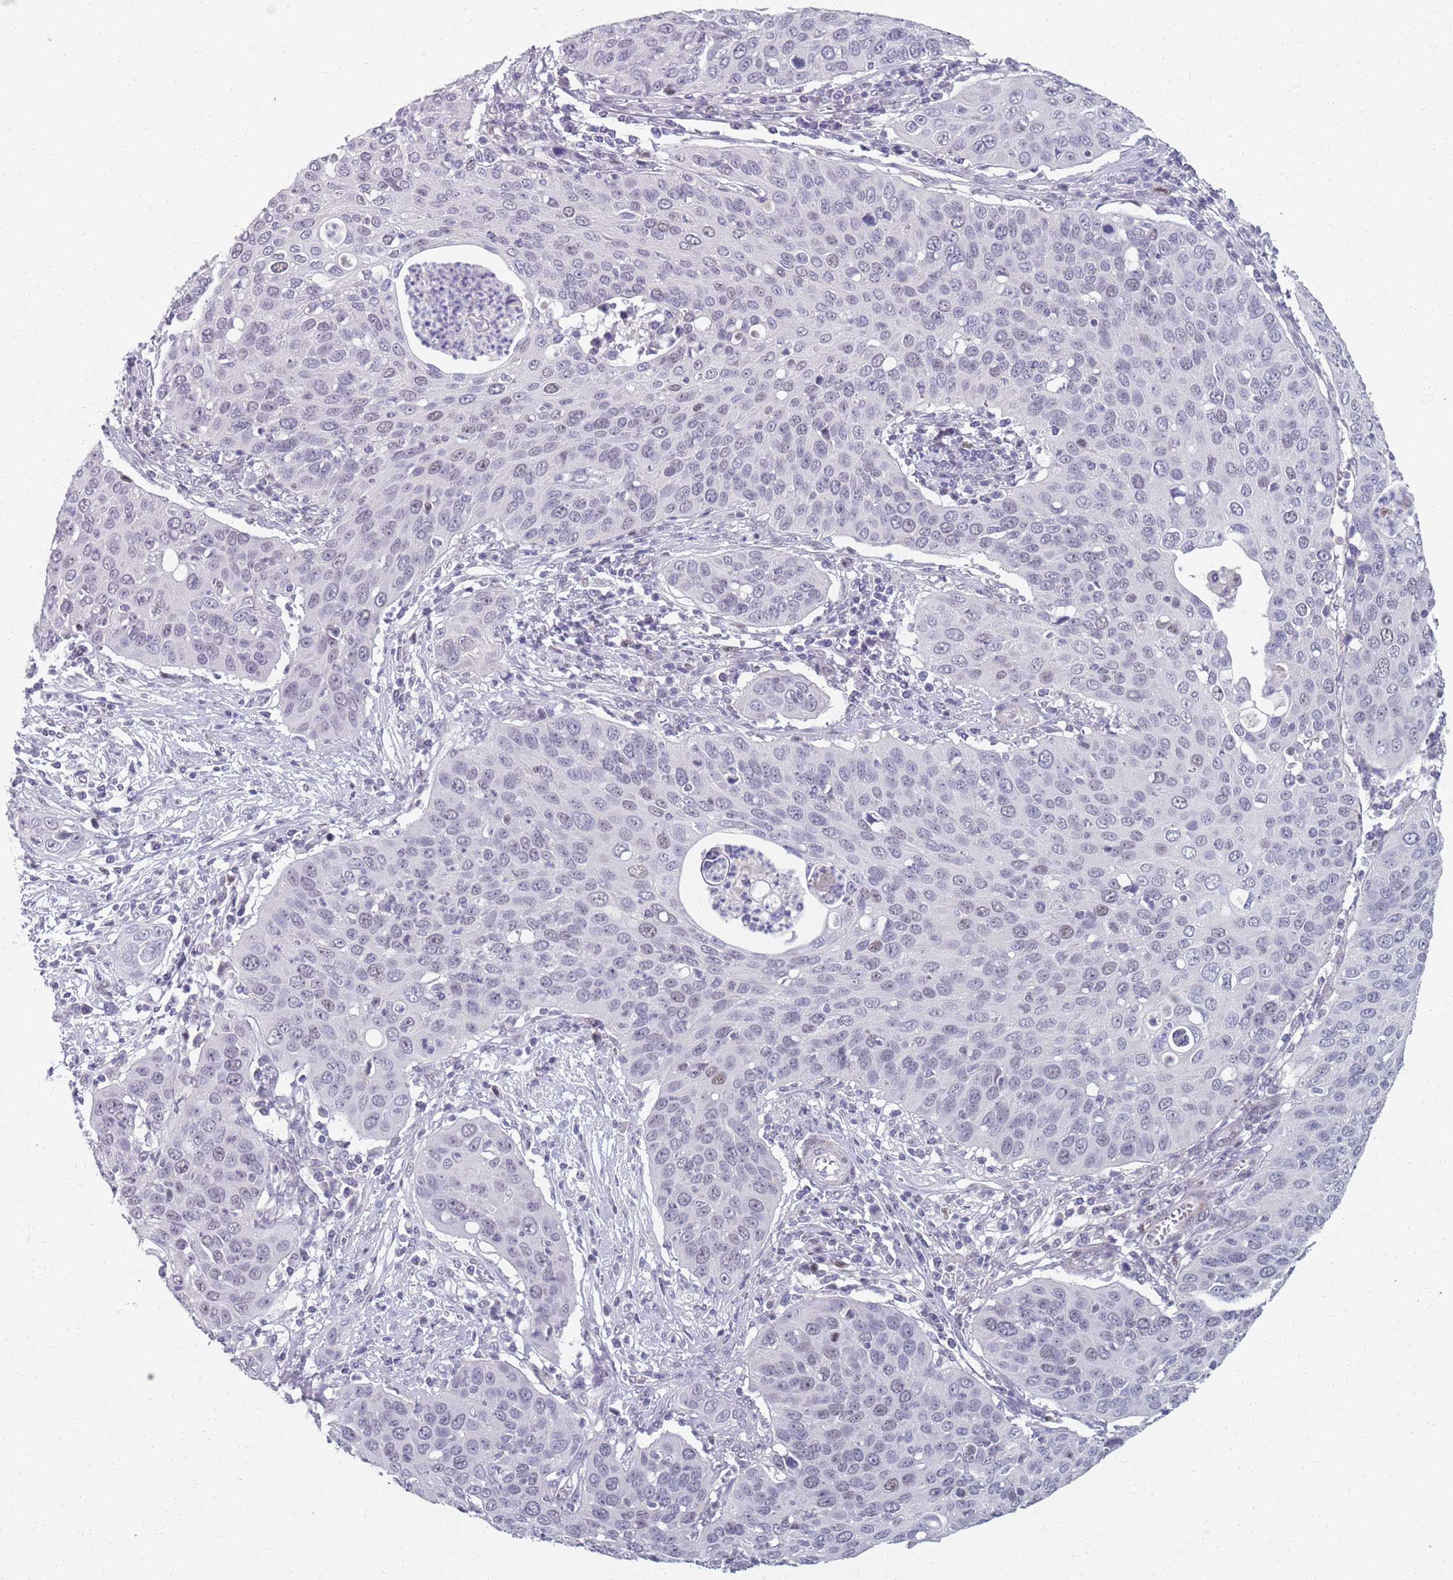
{"staining": {"intensity": "weak", "quantity": "<25%", "location": "nuclear"}, "tissue": "cervical cancer", "cell_type": "Tumor cells", "image_type": "cancer", "snomed": [{"axis": "morphology", "description": "Squamous cell carcinoma, NOS"}, {"axis": "topography", "description": "Cervix"}], "caption": "High power microscopy micrograph of an IHC micrograph of cervical cancer (squamous cell carcinoma), revealing no significant expression in tumor cells.", "gene": "SAMD1", "patient": {"sex": "female", "age": 36}}